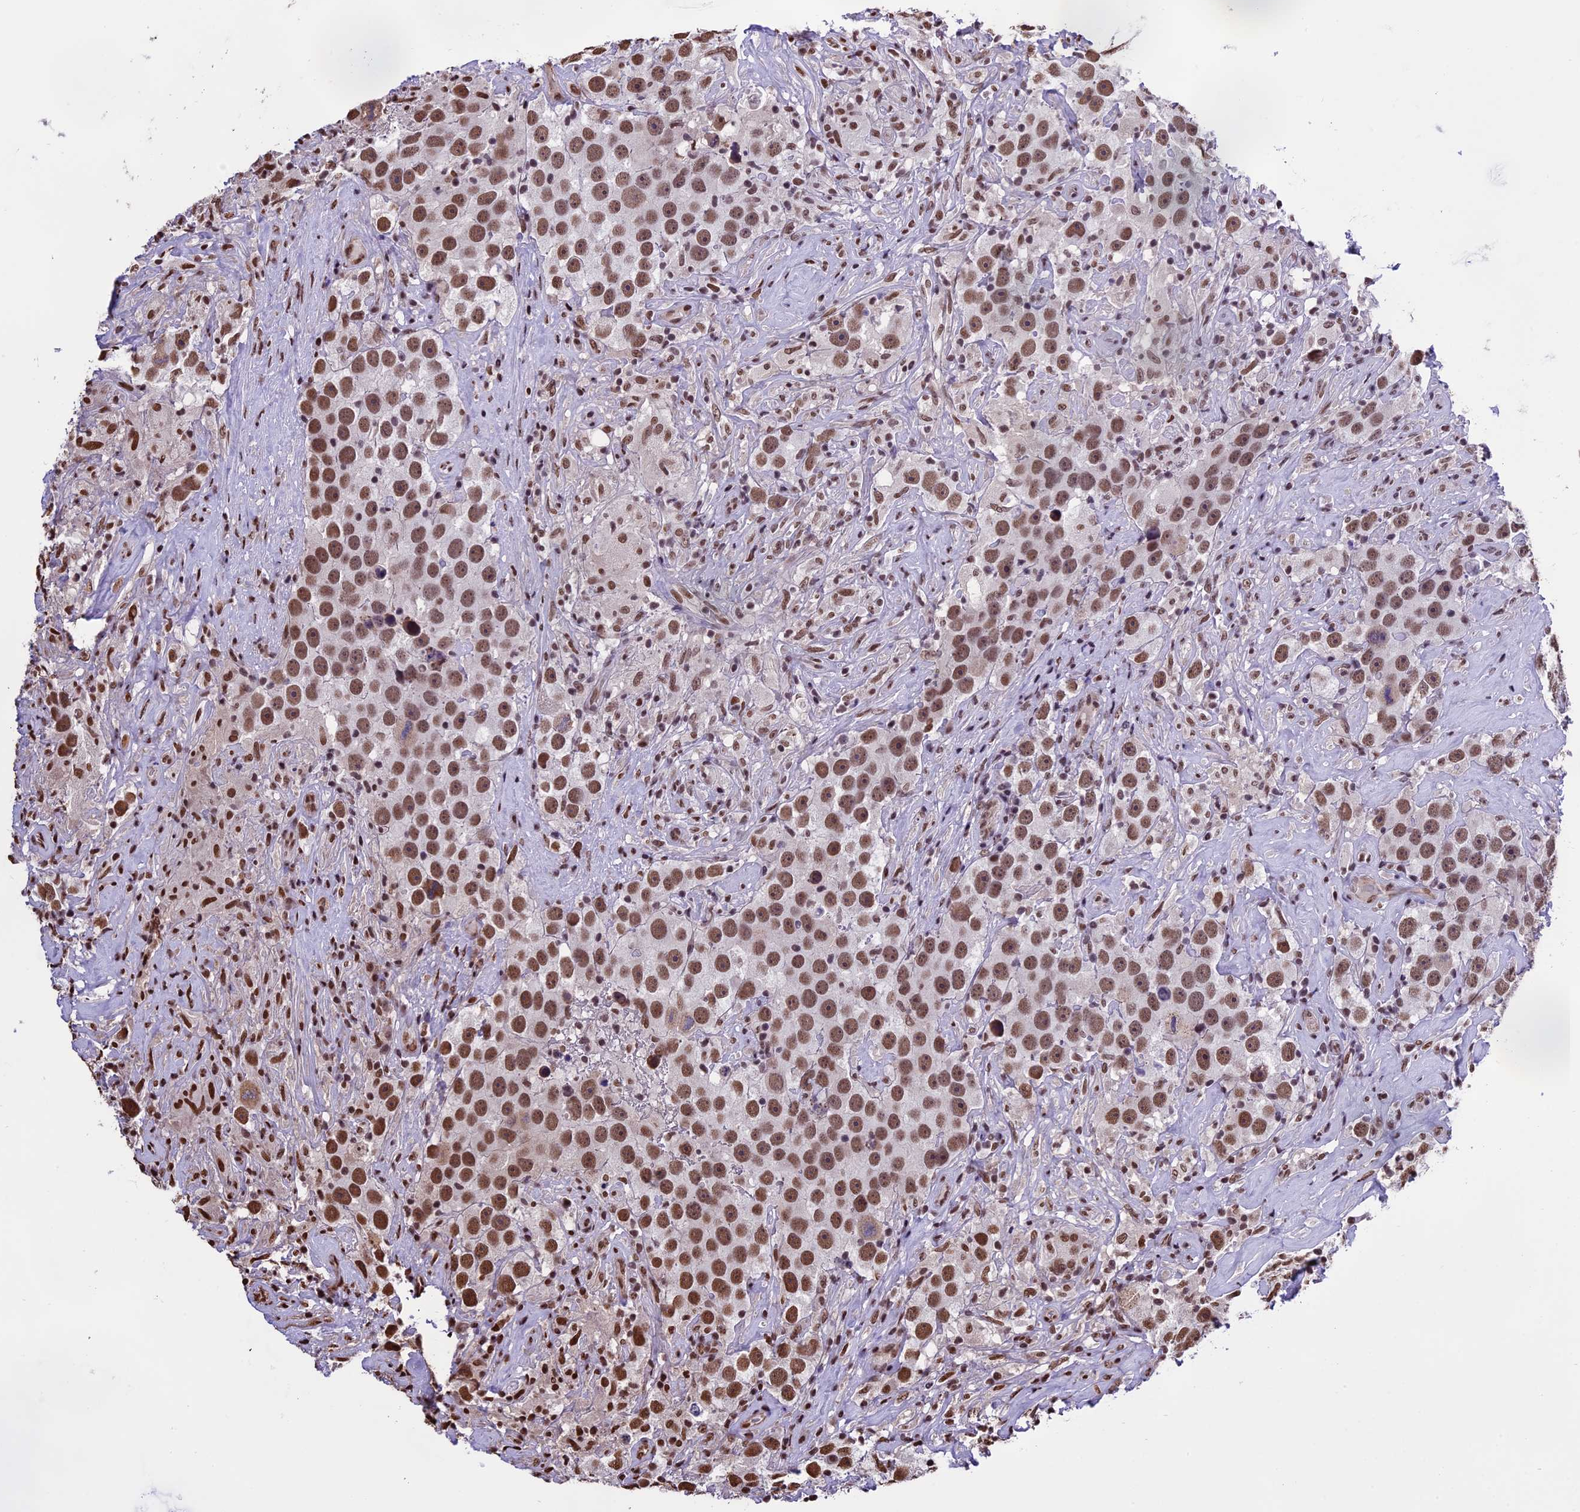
{"staining": {"intensity": "strong", "quantity": ">75%", "location": "nuclear"}, "tissue": "testis cancer", "cell_type": "Tumor cells", "image_type": "cancer", "snomed": [{"axis": "morphology", "description": "Seminoma, NOS"}, {"axis": "topography", "description": "Testis"}], "caption": "Brown immunohistochemical staining in seminoma (testis) demonstrates strong nuclear staining in approximately >75% of tumor cells.", "gene": "POLR3E", "patient": {"sex": "male", "age": 49}}